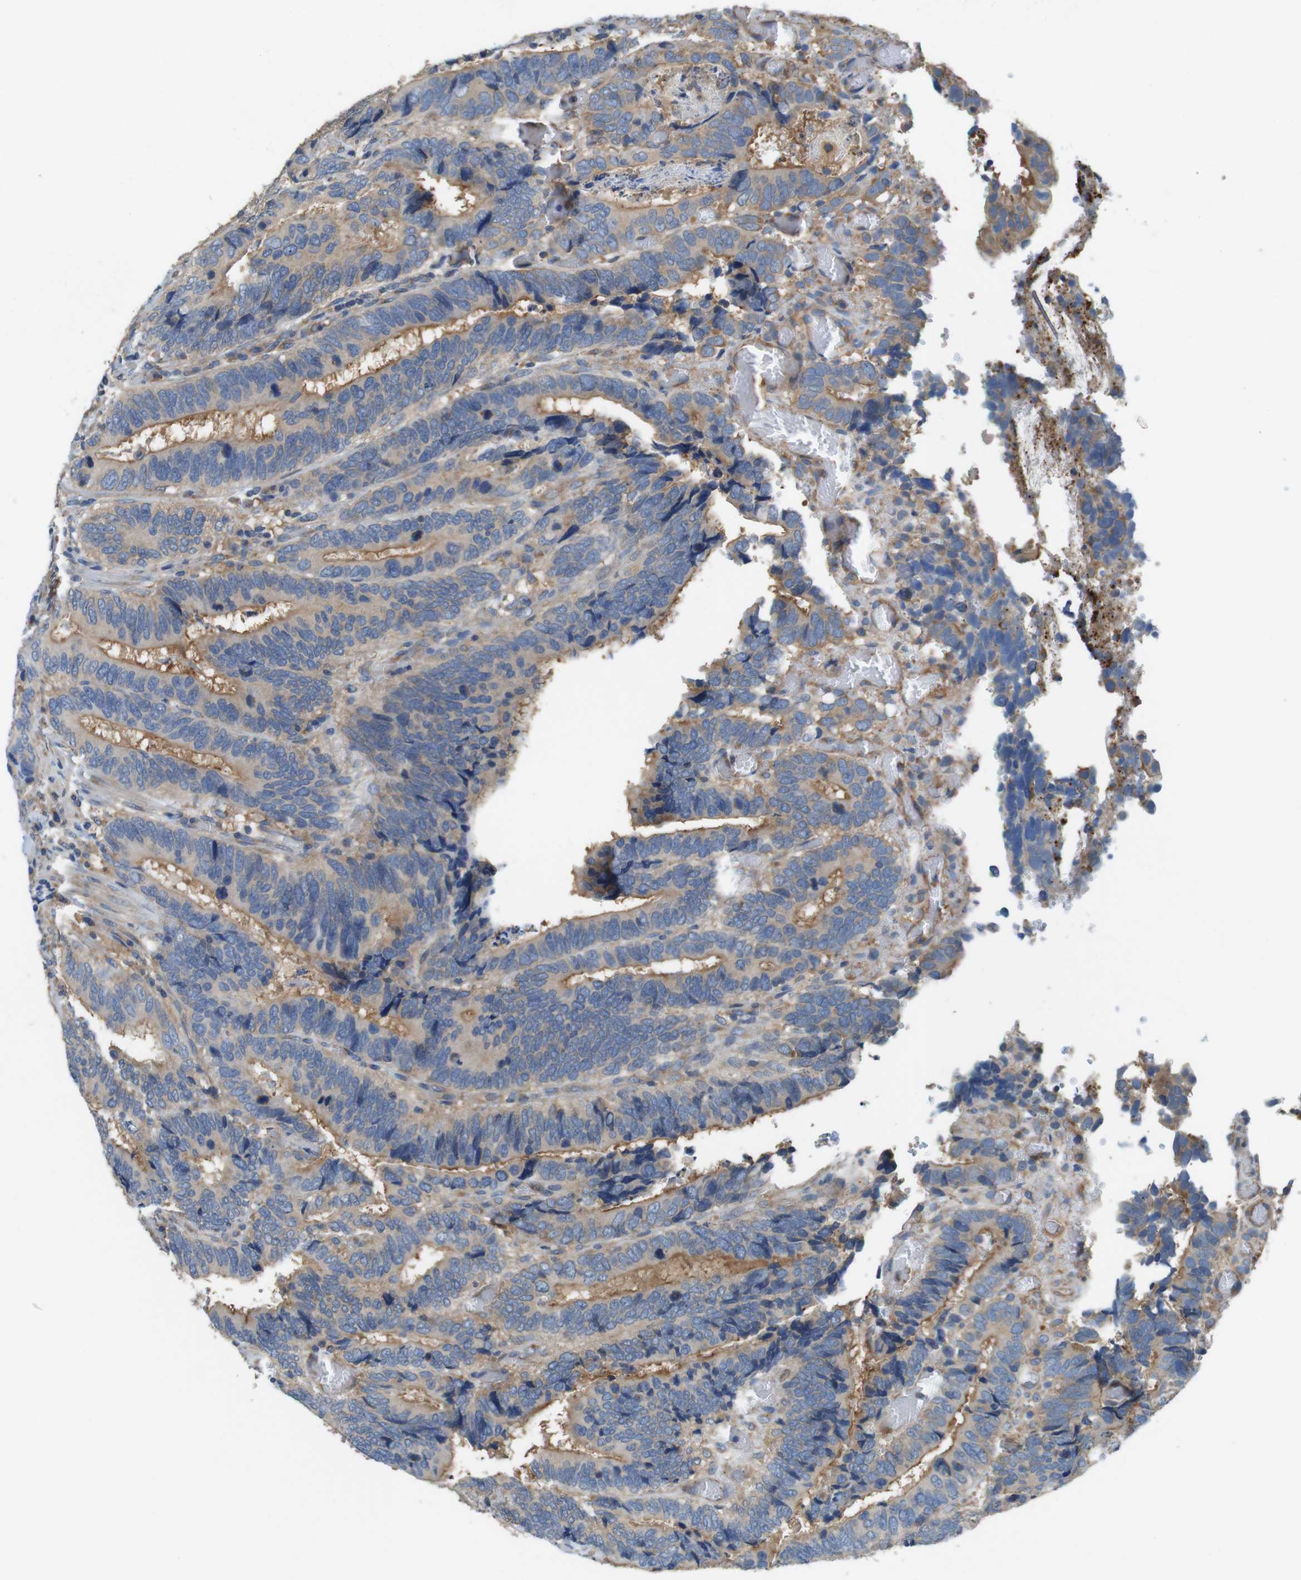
{"staining": {"intensity": "weak", "quantity": ">75%", "location": "cytoplasmic/membranous"}, "tissue": "colorectal cancer", "cell_type": "Tumor cells", "image_type": "cancer", "snomed": [{"axis": "morphology", "description": "Adenocarcinoma, NOS"}, {"axis": "topography", "description": "Colon"}], "caption": "This photomicrograph shows colorectal cancer (adenocarcinoma) stained with immunohistochemistry (IHC) to label a protein in brown. The cytoplasmic/membranous of tumor cells show weak positivity for the protein. Nuclei are counter-stained blue.", "gene": "DCTN1", "patient": {"sex": "male", "age": 72}}